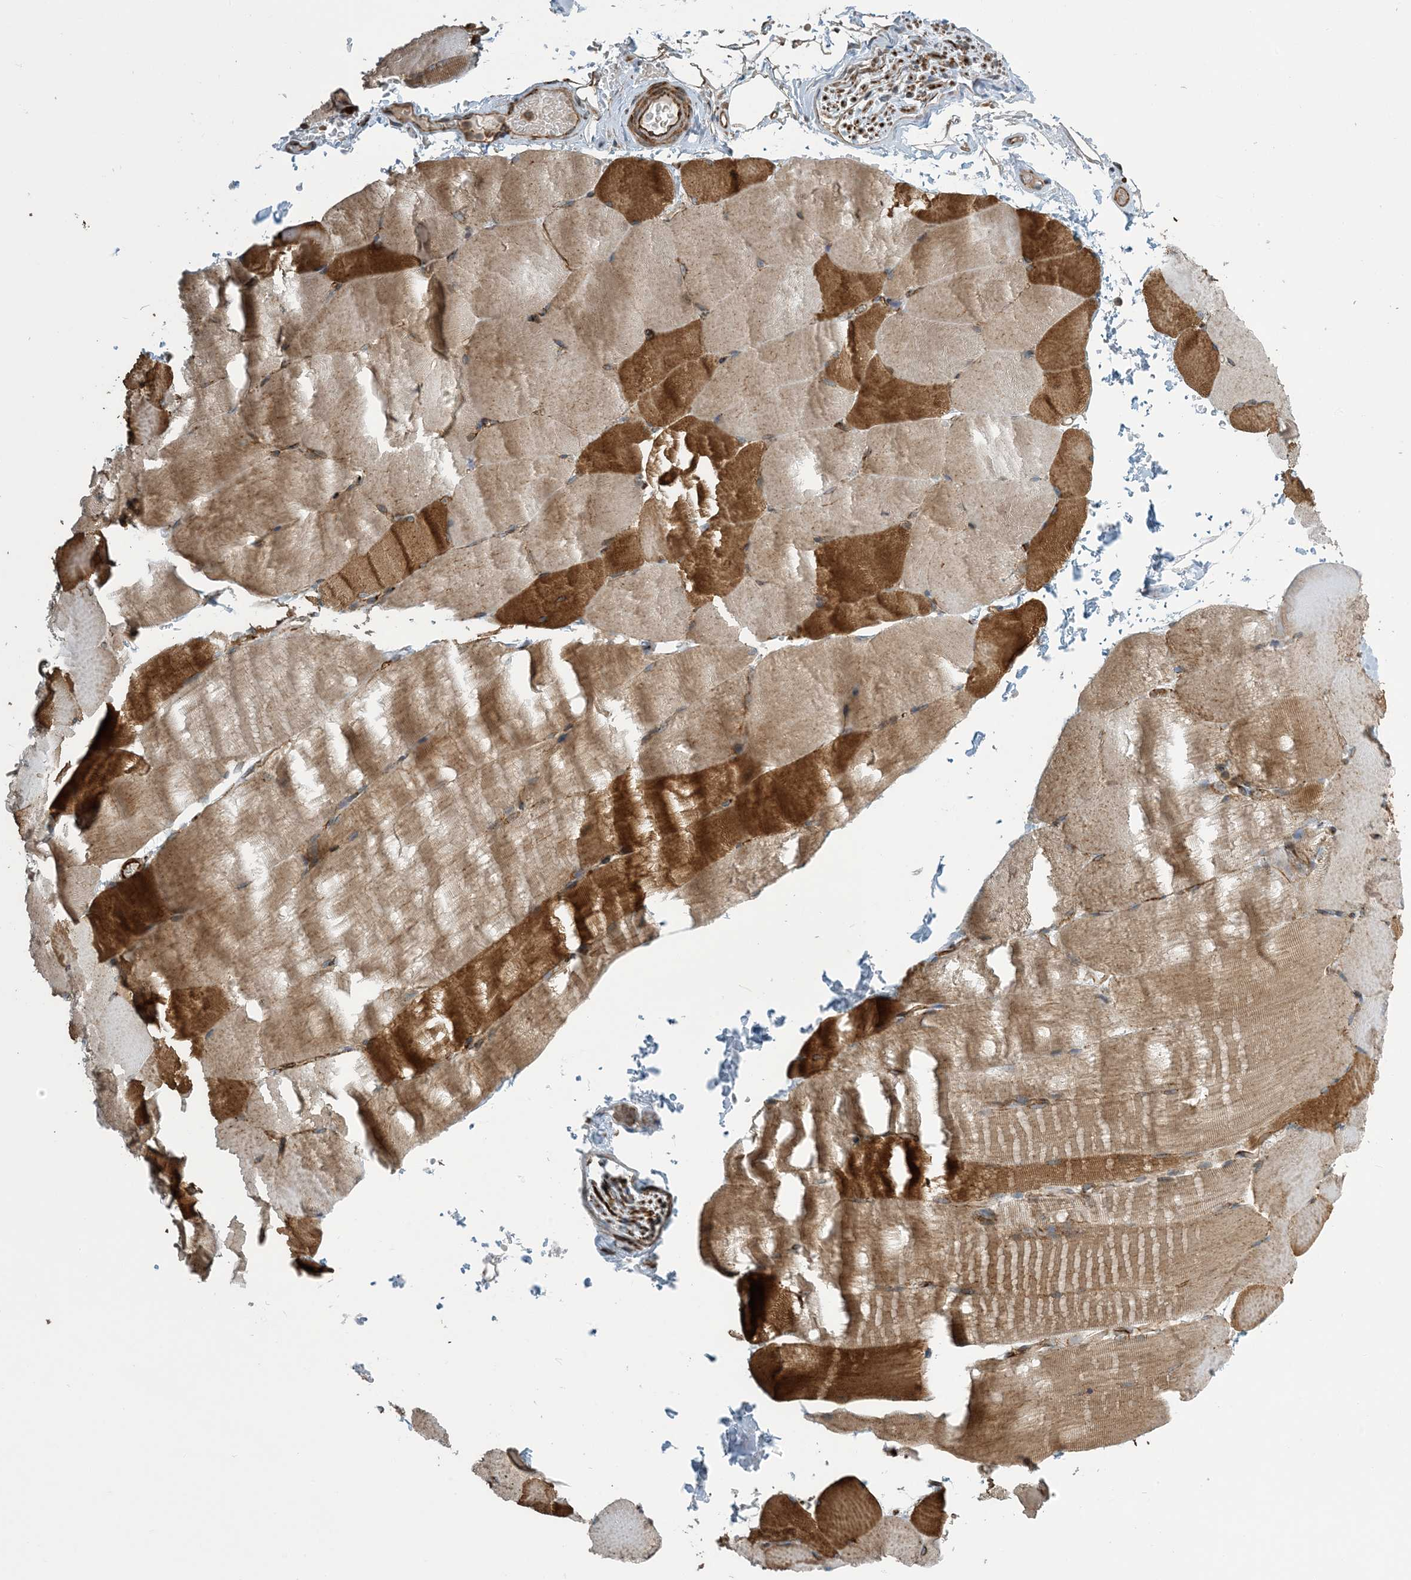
{"staining": {"intensity": "moderate", "quantity": "25%-75%", "location": "cytoplasmic/membranous"}, "tissue": "skeletal muscle", "cell_type": "Myocytes", "image_type": "normal", "snomed": [{"axis": "morphology", "description": "Normal tissue, NOS"}, {"axis": "topography", "description": "Skeletal muscle"}, {"axis": "topography", "description": "Parathyroid gland"}], "caption": "A histopathology image of human skeletal muscle stained for a protein displays moderate cytoplasmic/membranous brown staining in myocytes.", "gene": "ZBTB3", "patient": {"sex": "female", "age": 37}}